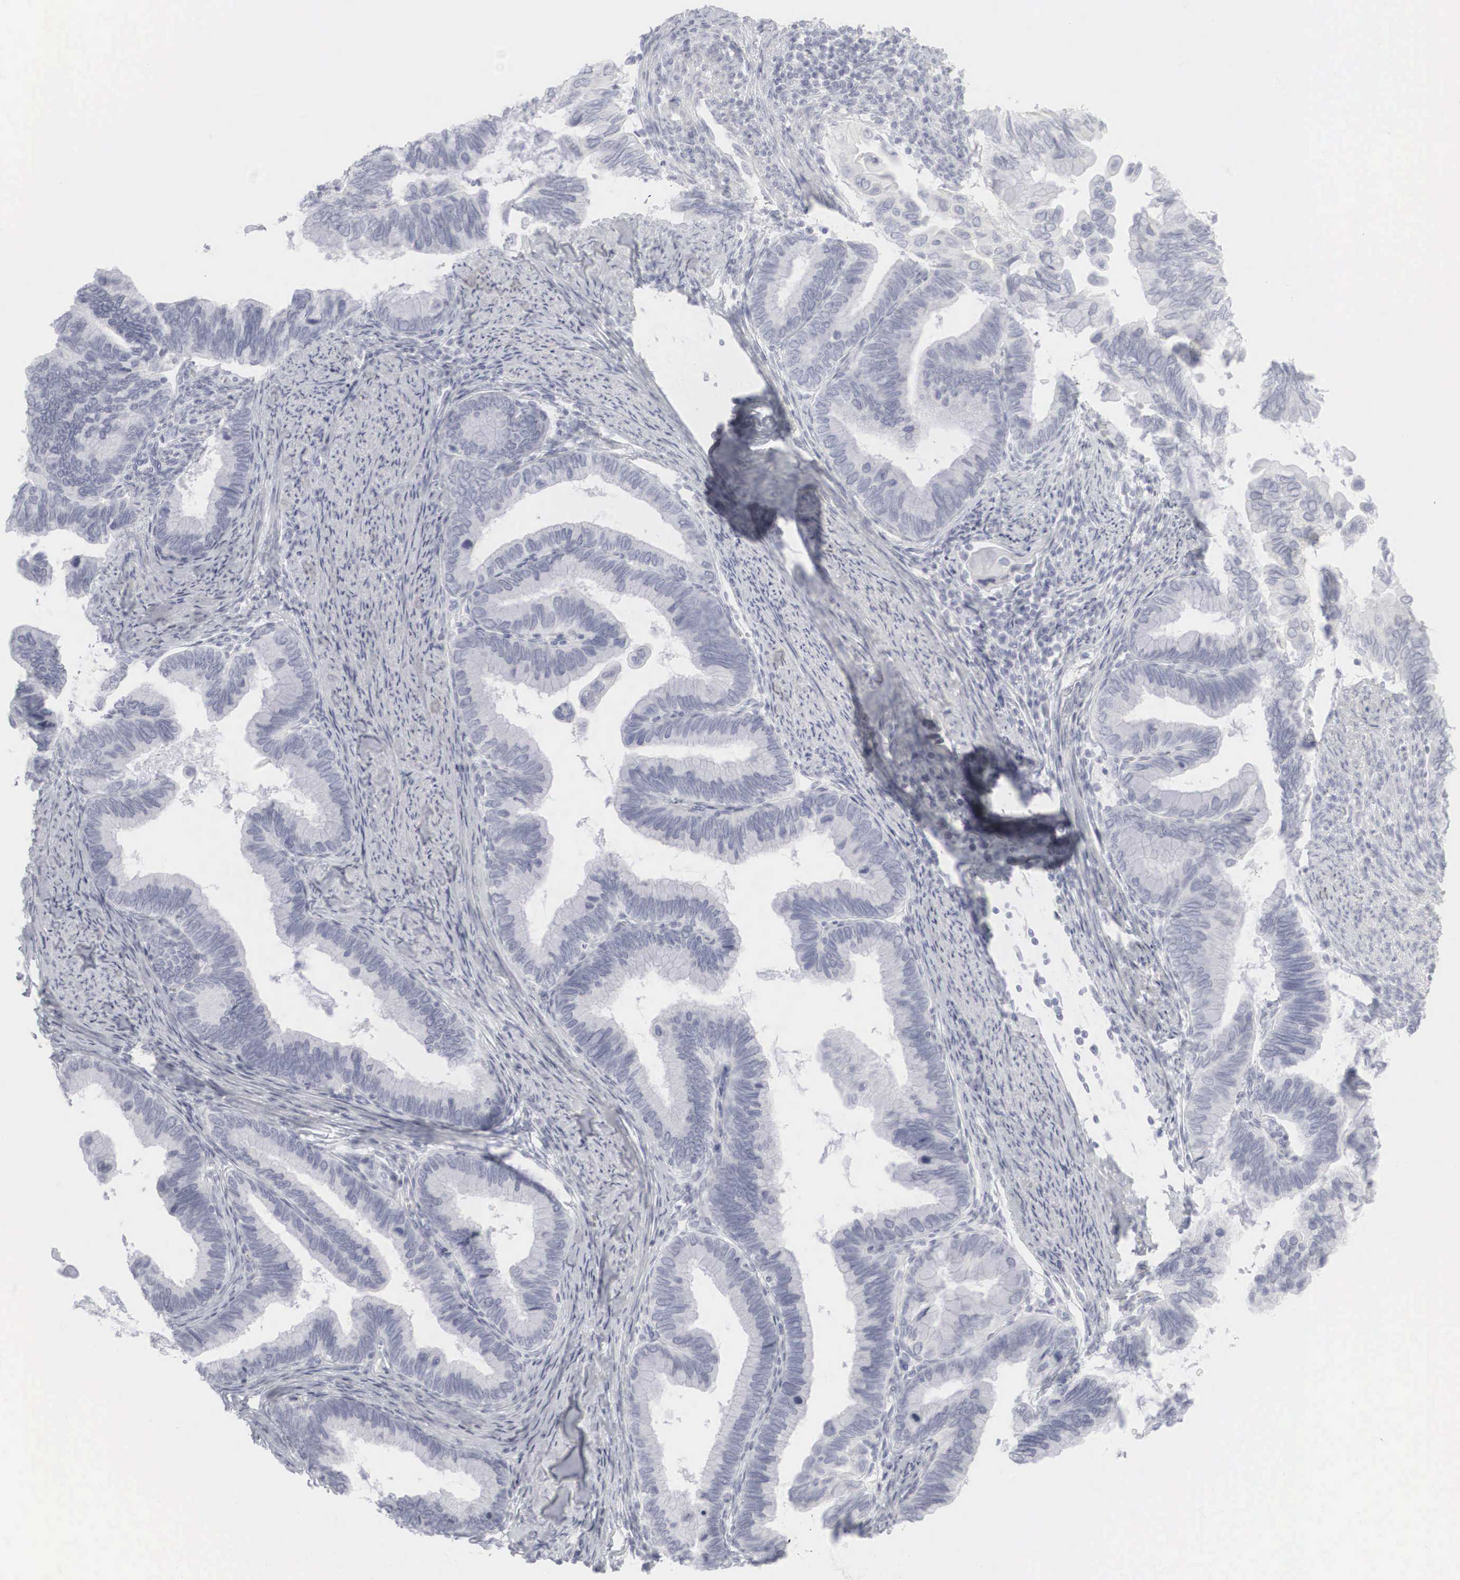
{"staining": {"intensity": "negative", "quantity": "none", "location": "none"}, "tissue": "cervical cancer", "cell_type": "Tumor cells", "image_type": "cancer", "snomed": [{"axis": "morphology", "description": "Adenocarcinoma, NOS"}, {"axis": "topography", "description": "Cervix"}], "caption": "This is an IHC micrograph of adenocarcinoma (cervical). There is no staining in tumor cells.", "gene": "KRT14", "patient": {"sex": "female", "age": 49}}